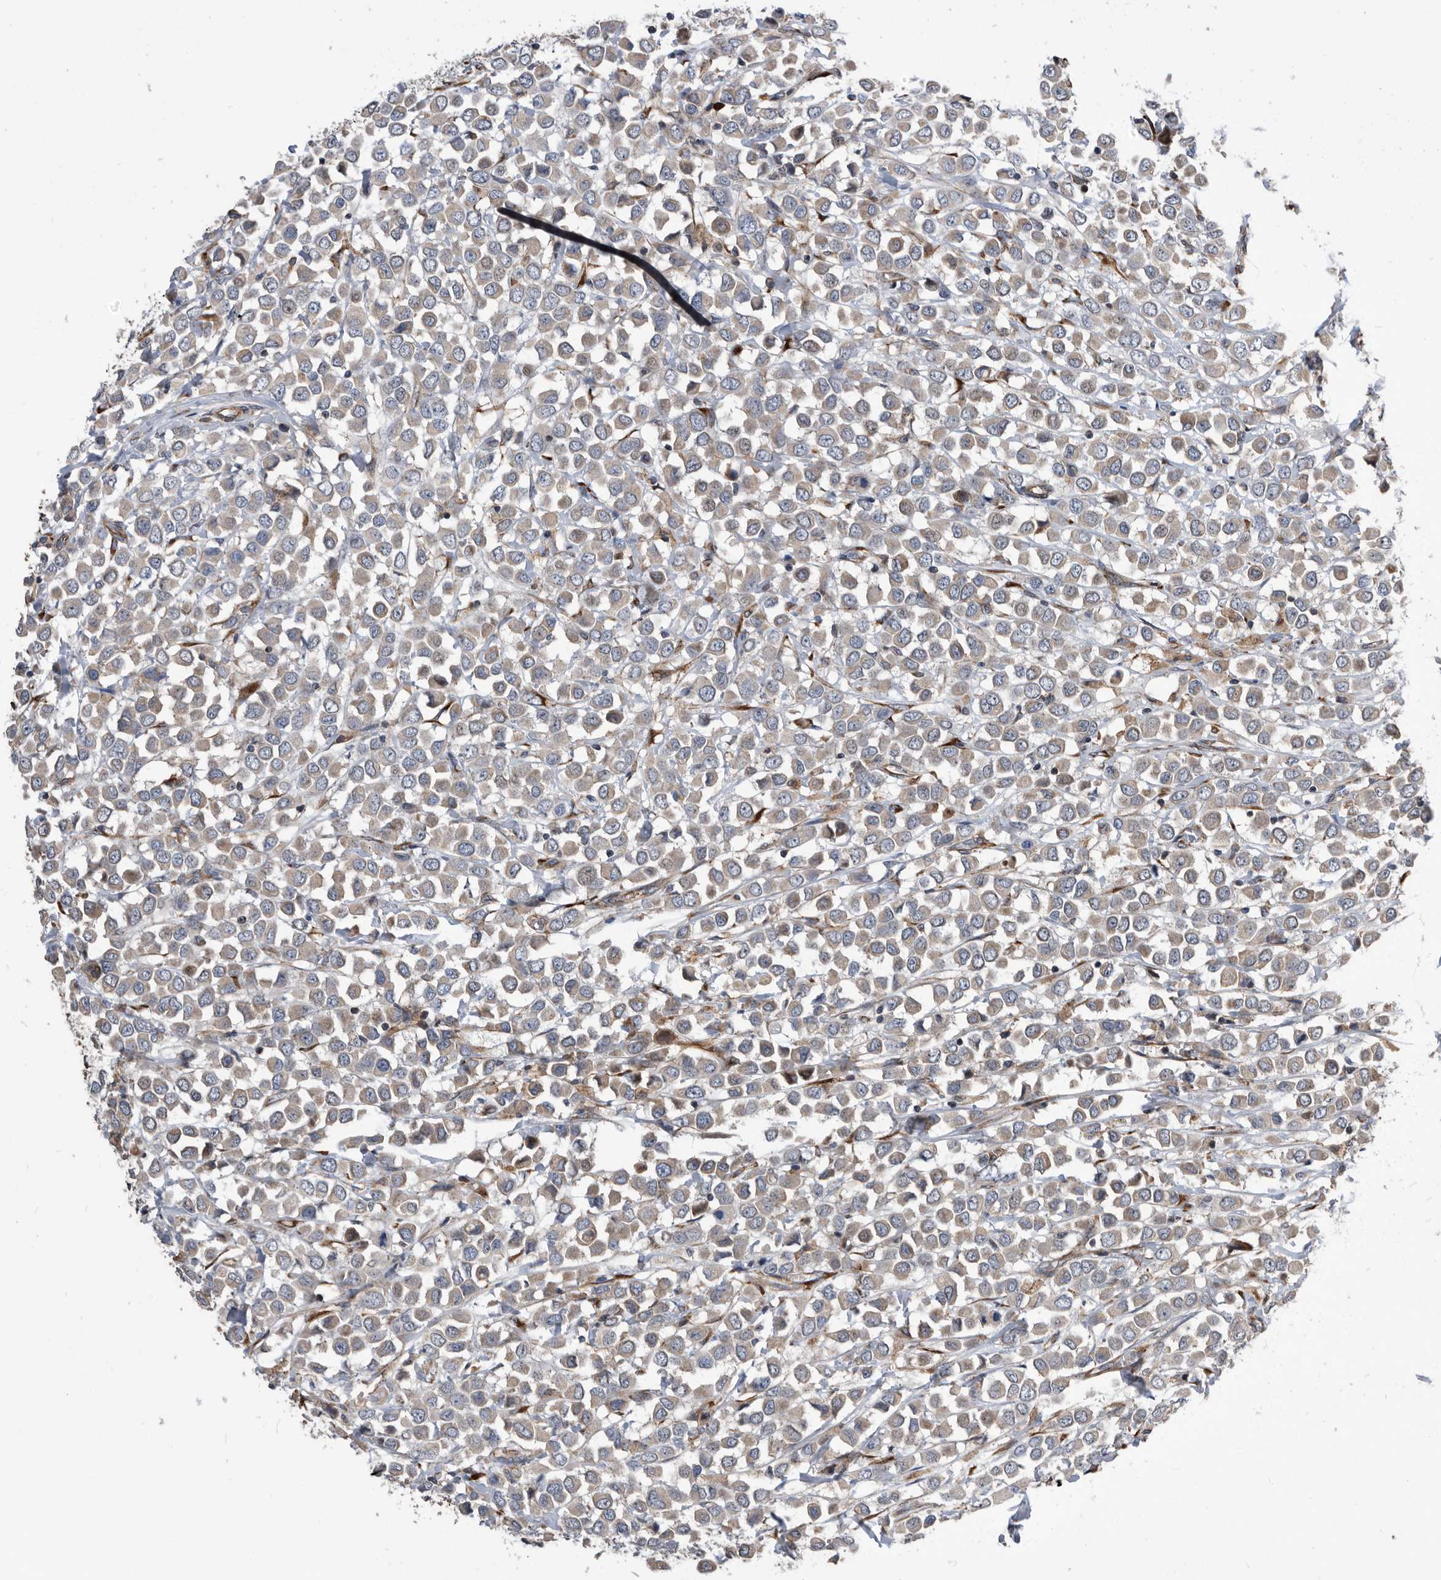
{"staining": {"intensity": "weak", "quantity": ">75%", "location": "cytoplasmic/membranous"}, "tissue": "breast cancer", "cell_type": "Tumor cells", "image_type": "cancer", "snomed": [{"axis": "morphology", "description": "Duct carcinoma"}, {"axis": "topography", "description": "Breast"}], "caption": "High-magnification brightfield microscopy of breast infiltrating ductal carcinoma stained with DAB (3,3'-diaminobenzidine) (brown) and counterstained with hematoxylin (blue). tumor cells exhibit weak cytoplasmic/membranous expression is appreciated in about>75% of cells.", "gene": "SERINC2", "patient": {"sex": "female", "age": 61}}